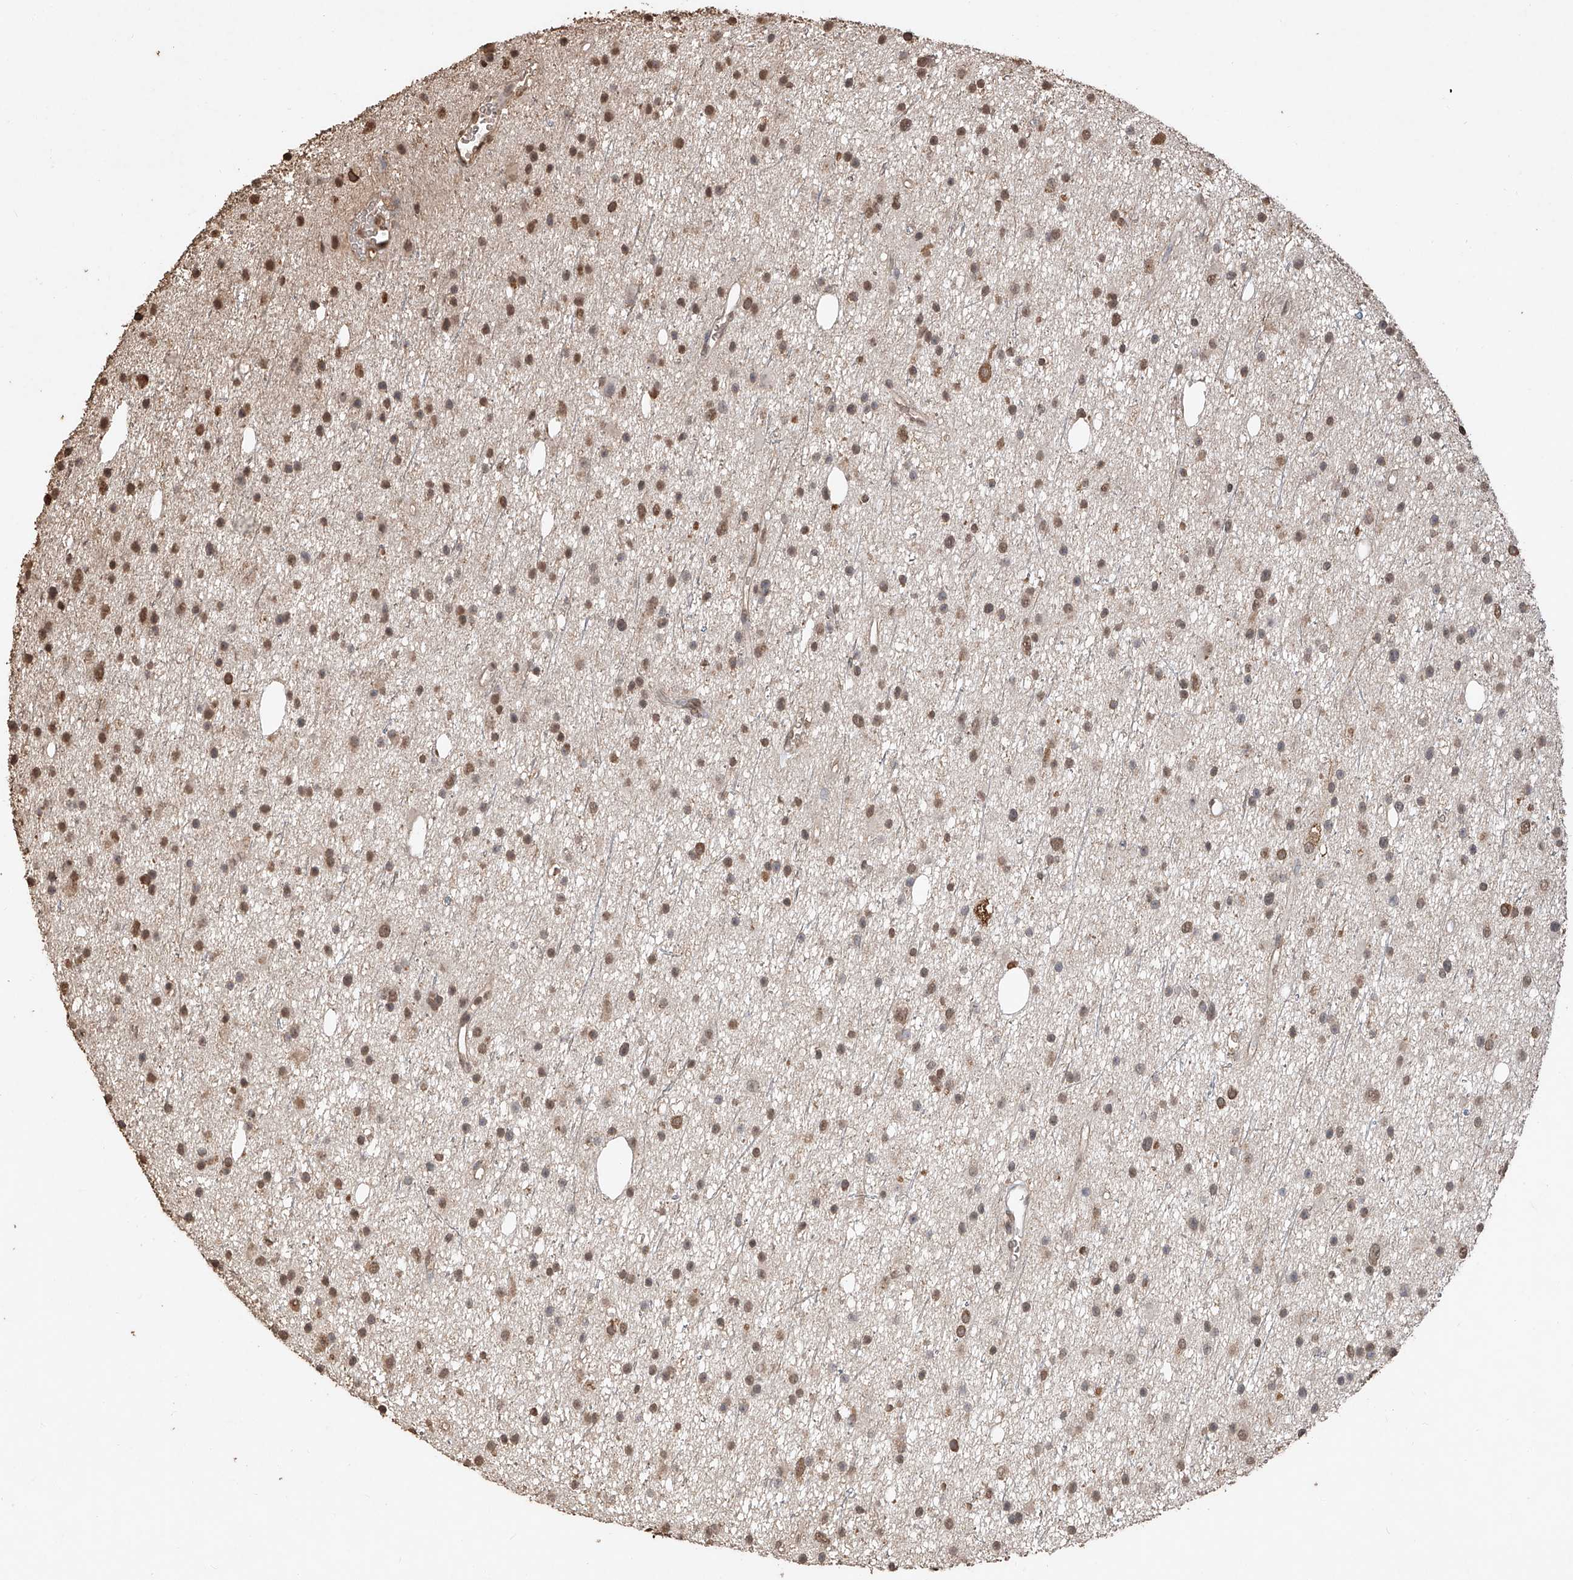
{"staining": {"intensity": "moderate", "quantity": ">75%", "location": "nuclear"}, "tissue": "glioma", "cell_type": "Tumor cells", "image_type": "cancer", "snomed": [{"axis": "morphology", "description": "Glioma, malignant, Low grade"}, {"axis": "topography", "description": "Cerebral cortex"}], "caption": "The image exhibits immunohistochemical staining of glioma. There is moderate nuclear staining is identified in about >75% of tumor cells.", "gene": "ELOVL1", "patient": {"sex": "female", "age": 39}}